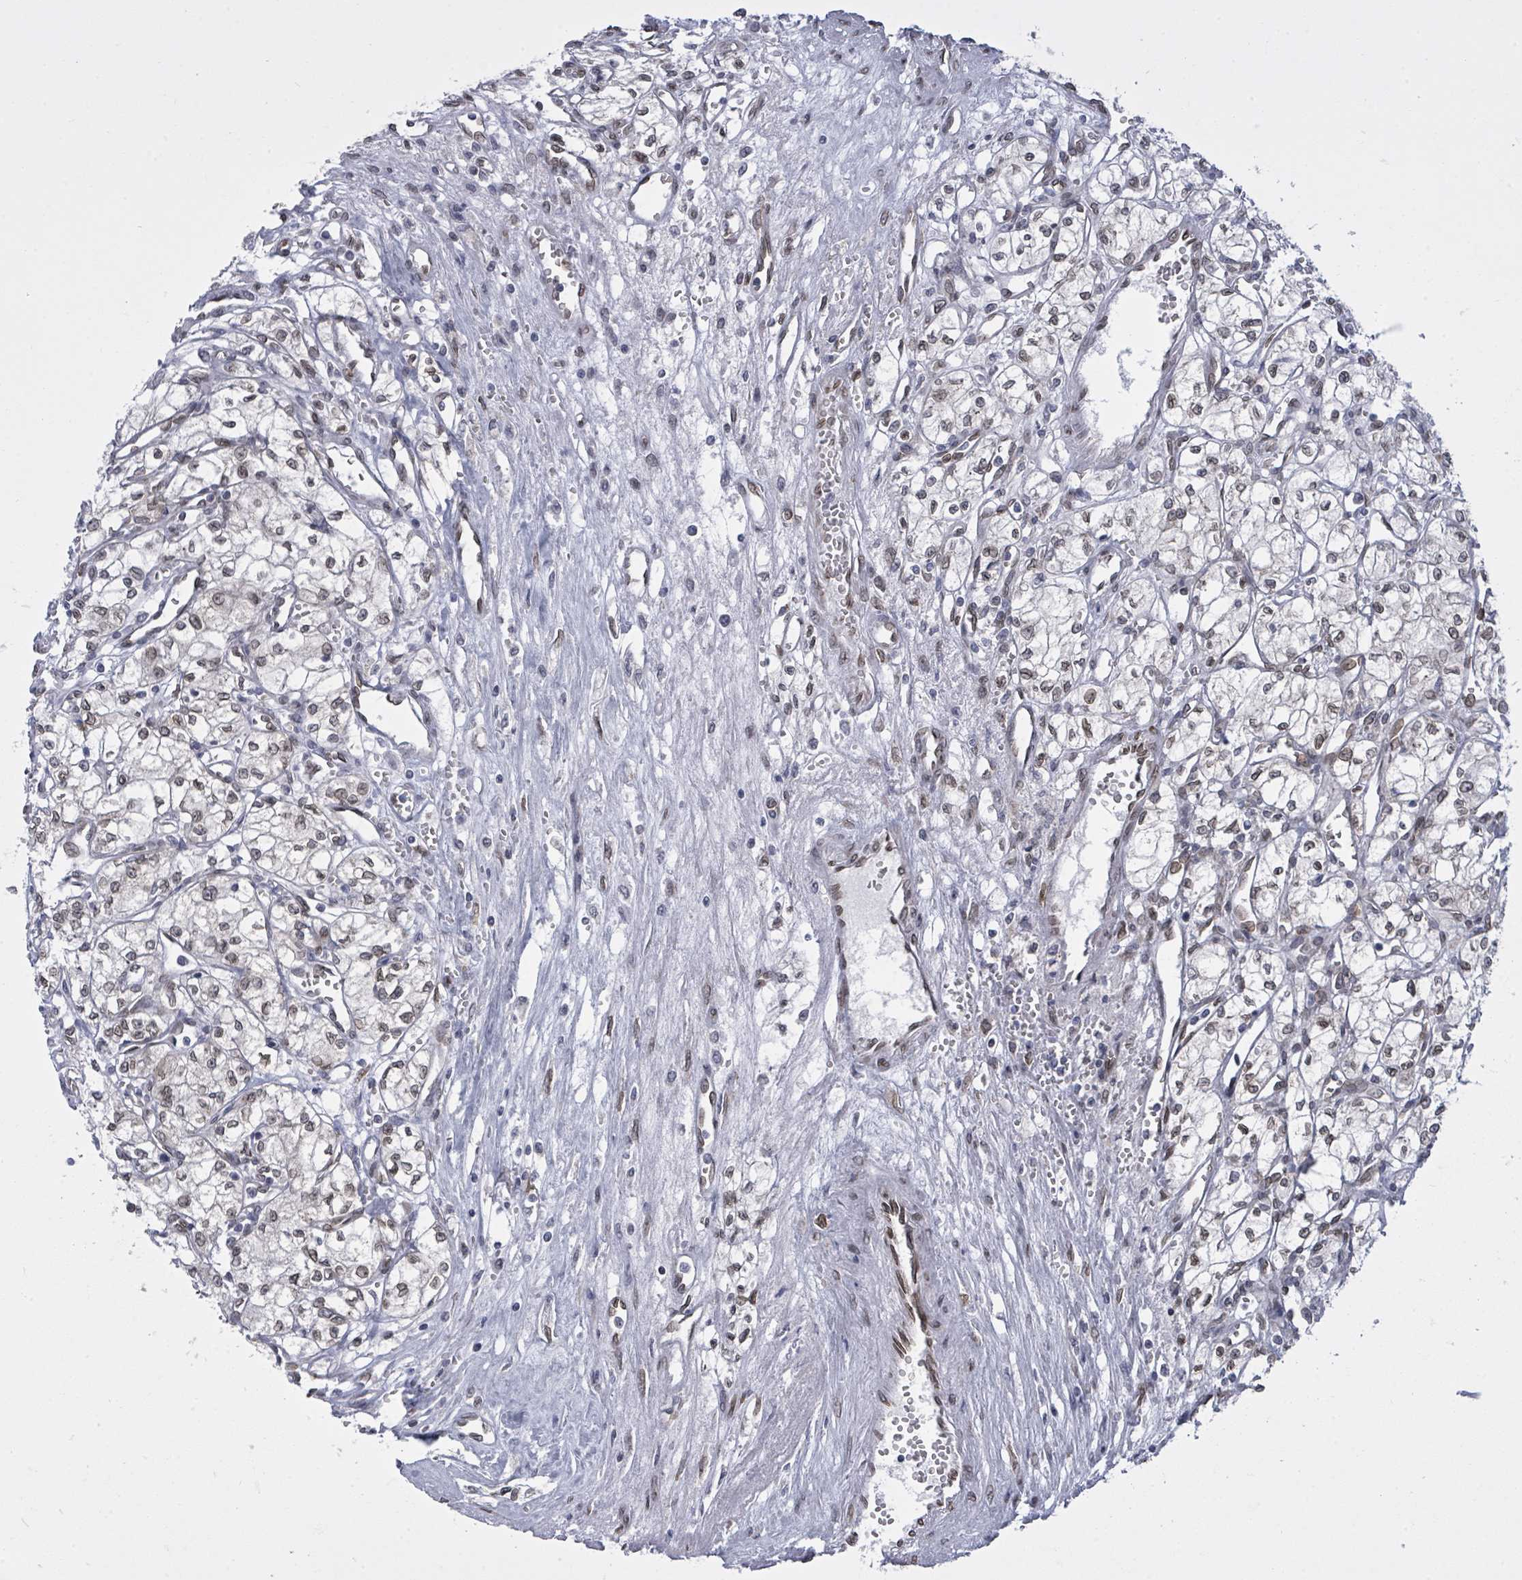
{"staining": {"intensity": "weak", "quantity": "25%-75%", "location": "cytoplasmic/membranous,nuclear"}, "tissue": "renal cancer", "cell_type": "Tumor cells", "image_type": "cancer", "snomed": [{"axis": "morphology", "description": "Adenocarcinoma, NOS"}, {"axis": "topography", "description": "Kidney"}], "caption": "Brown immunohistochemical staining in human renal adenocarcinoma reveals weak cytoplasmic/membranous and nuclear staining in approximately 25%-75% of tumor cells. Immunohistochemistry stains the protein of interest in brown and the nuclei are stained blue.", "gene": "ARFGAP1", "patient": {"sex": "male", "age": 59}}